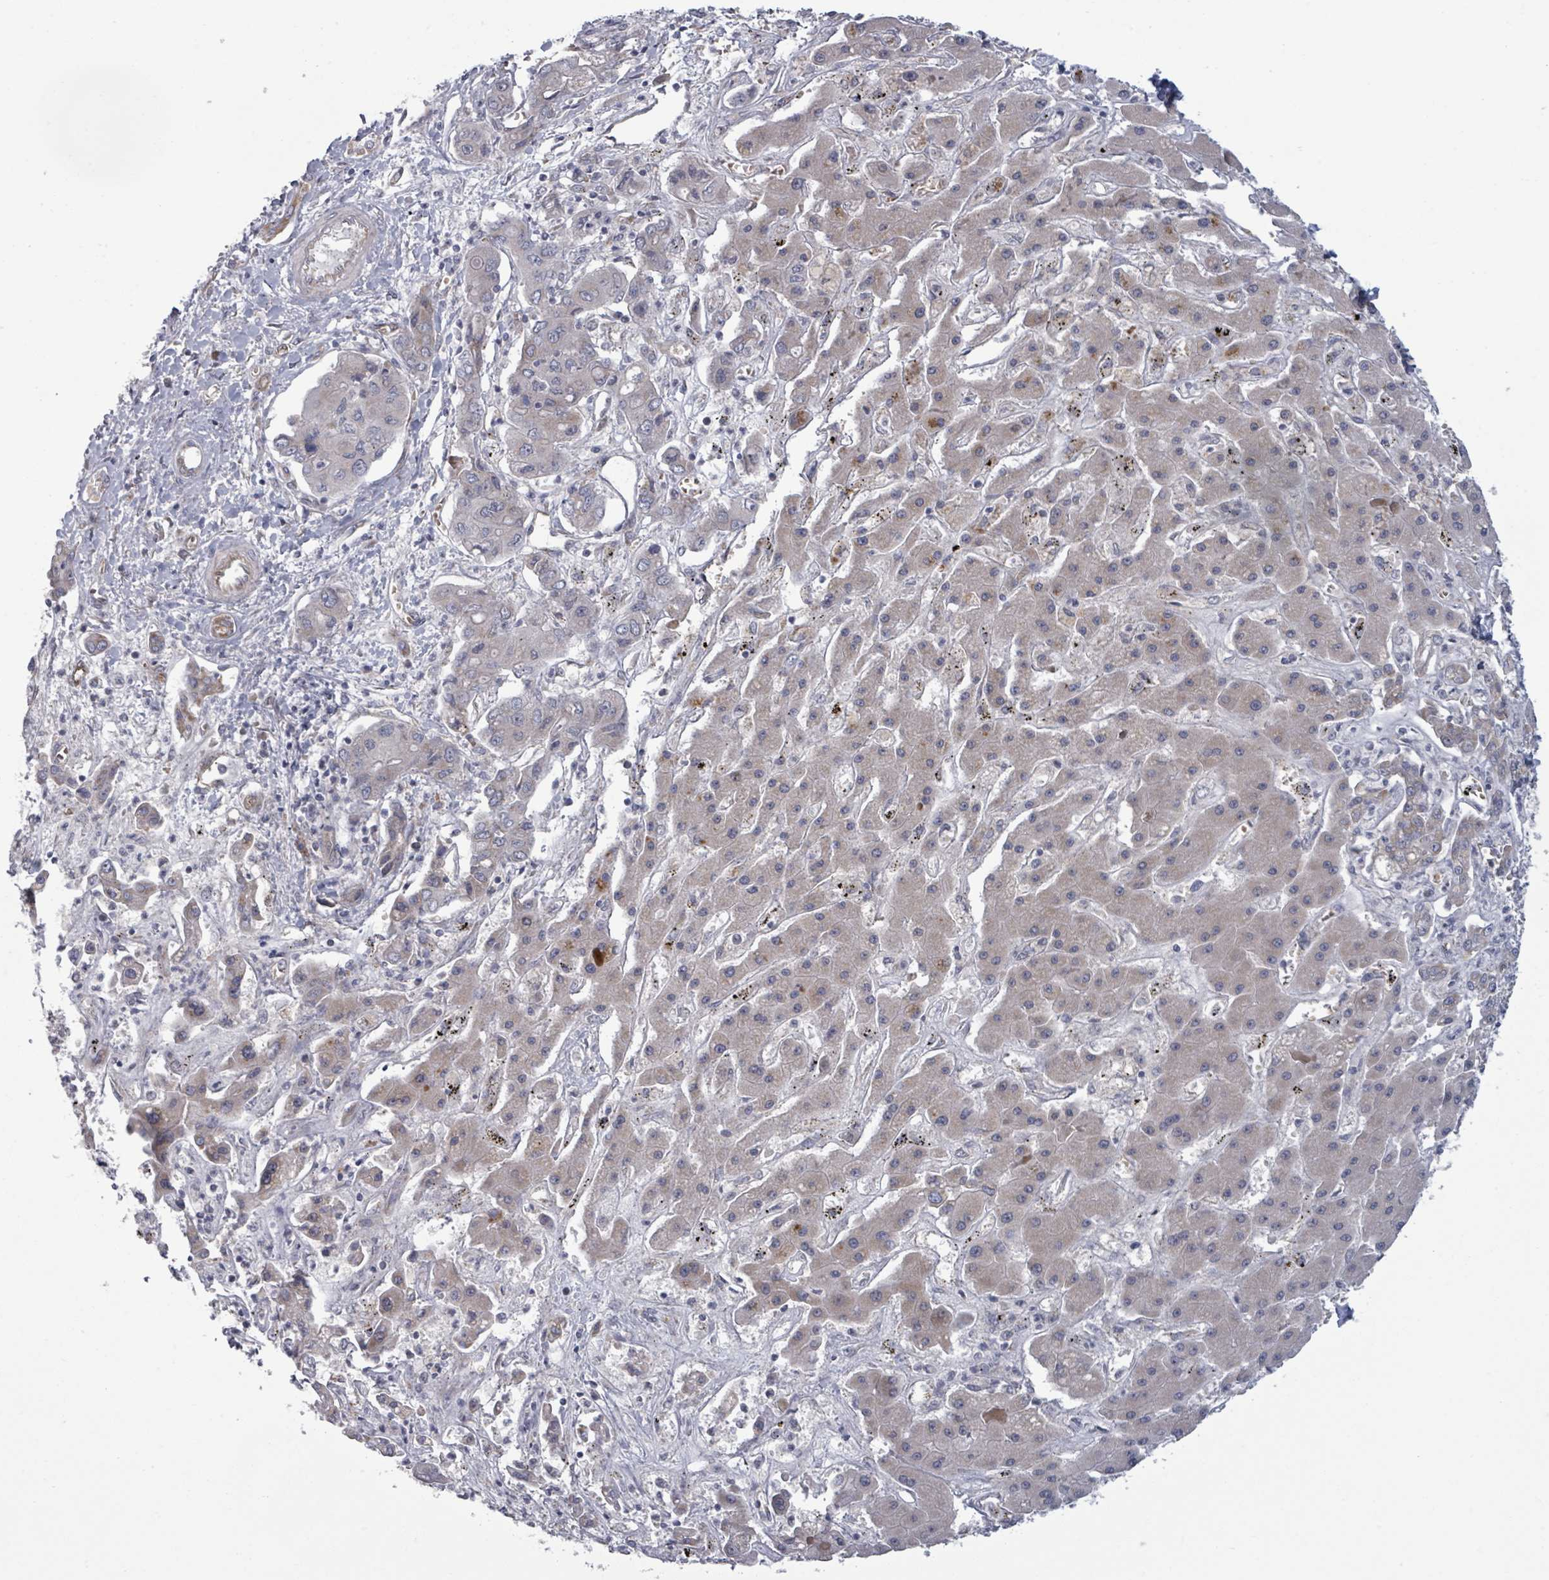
{"staining": {"intensity": "weak", "quantity": "25%-75%", "location": "cytoplasmic/membranous"}, "tissue": "liver cancer", "cell_type": "Tumor cells", "image_type": "cancer", "snomed": [{"axis": "morphology", "description": "Cholangiocarcinoma"}, {"axis": "topography", "description": "Liver"}], "caption": "DAB immunohistochemical staining of human cholangiocarcinoma (liver) shows weak cytoplasmic/membranous protein expression in approximately 25%-75% of tumor cells. (brown staining indicates protein expression, while blue staining denotes nuclei).", "gene": "FKBP1A", "patient": {"sex": "male", "age": 67}}